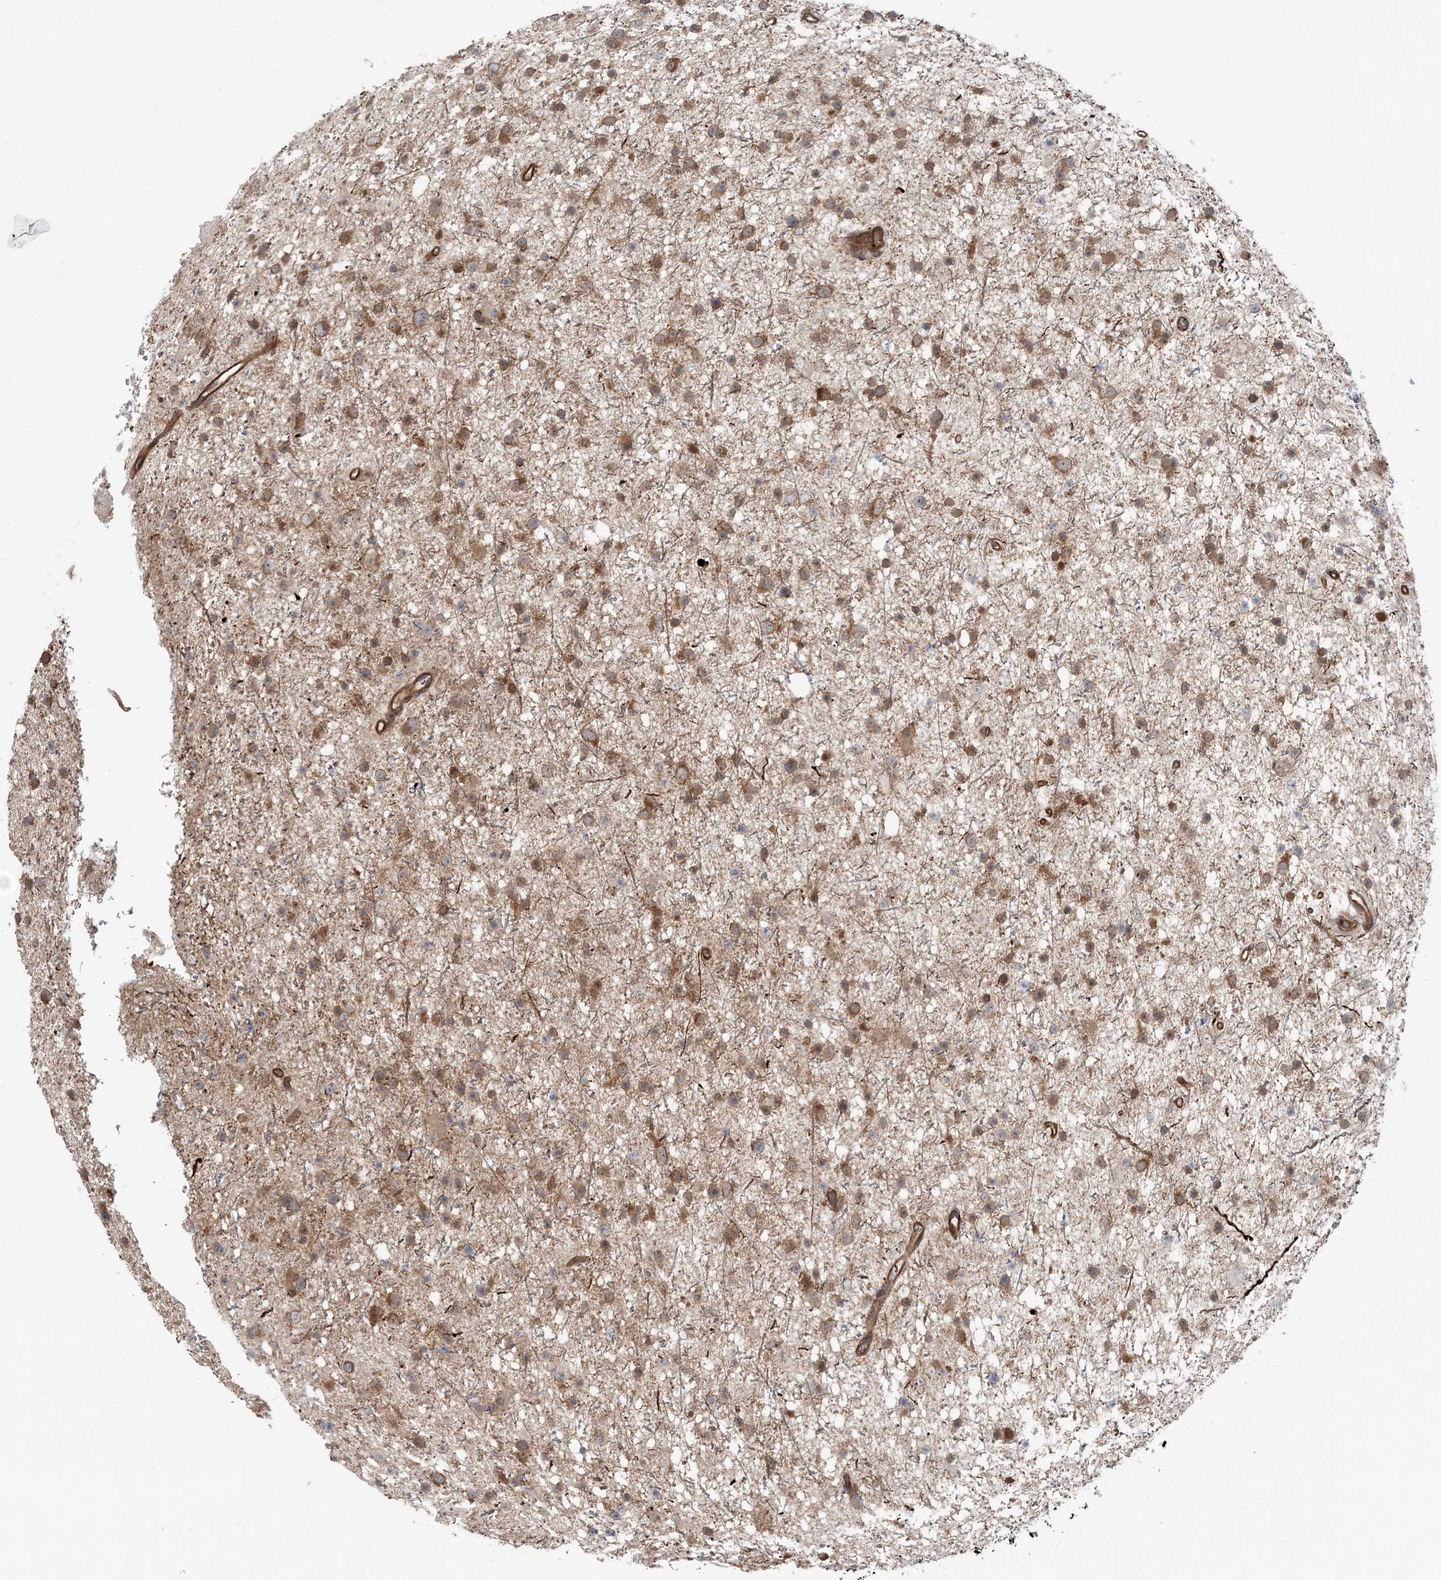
{"staining": {"intensity": "moderate", "quantity": ">75%", "location": "cytoplasmic/membranous"}, "tissue": "glioma", "cell_type": "Tumor cells", "image_type": "cancer", "snomed": [{"axis": "morphology", "description": "Glioma, malignant, Low grade"}, {"axis": "topography", "description": "Cerebral cortex"}], "caption": "Tumor cells reveal medium levels of moderate cytoplasmic/membranous staining in about >75% of cells in human glioma.", "gene": "GEMIN5", "patient": {"sex": "female", "age": 39}}